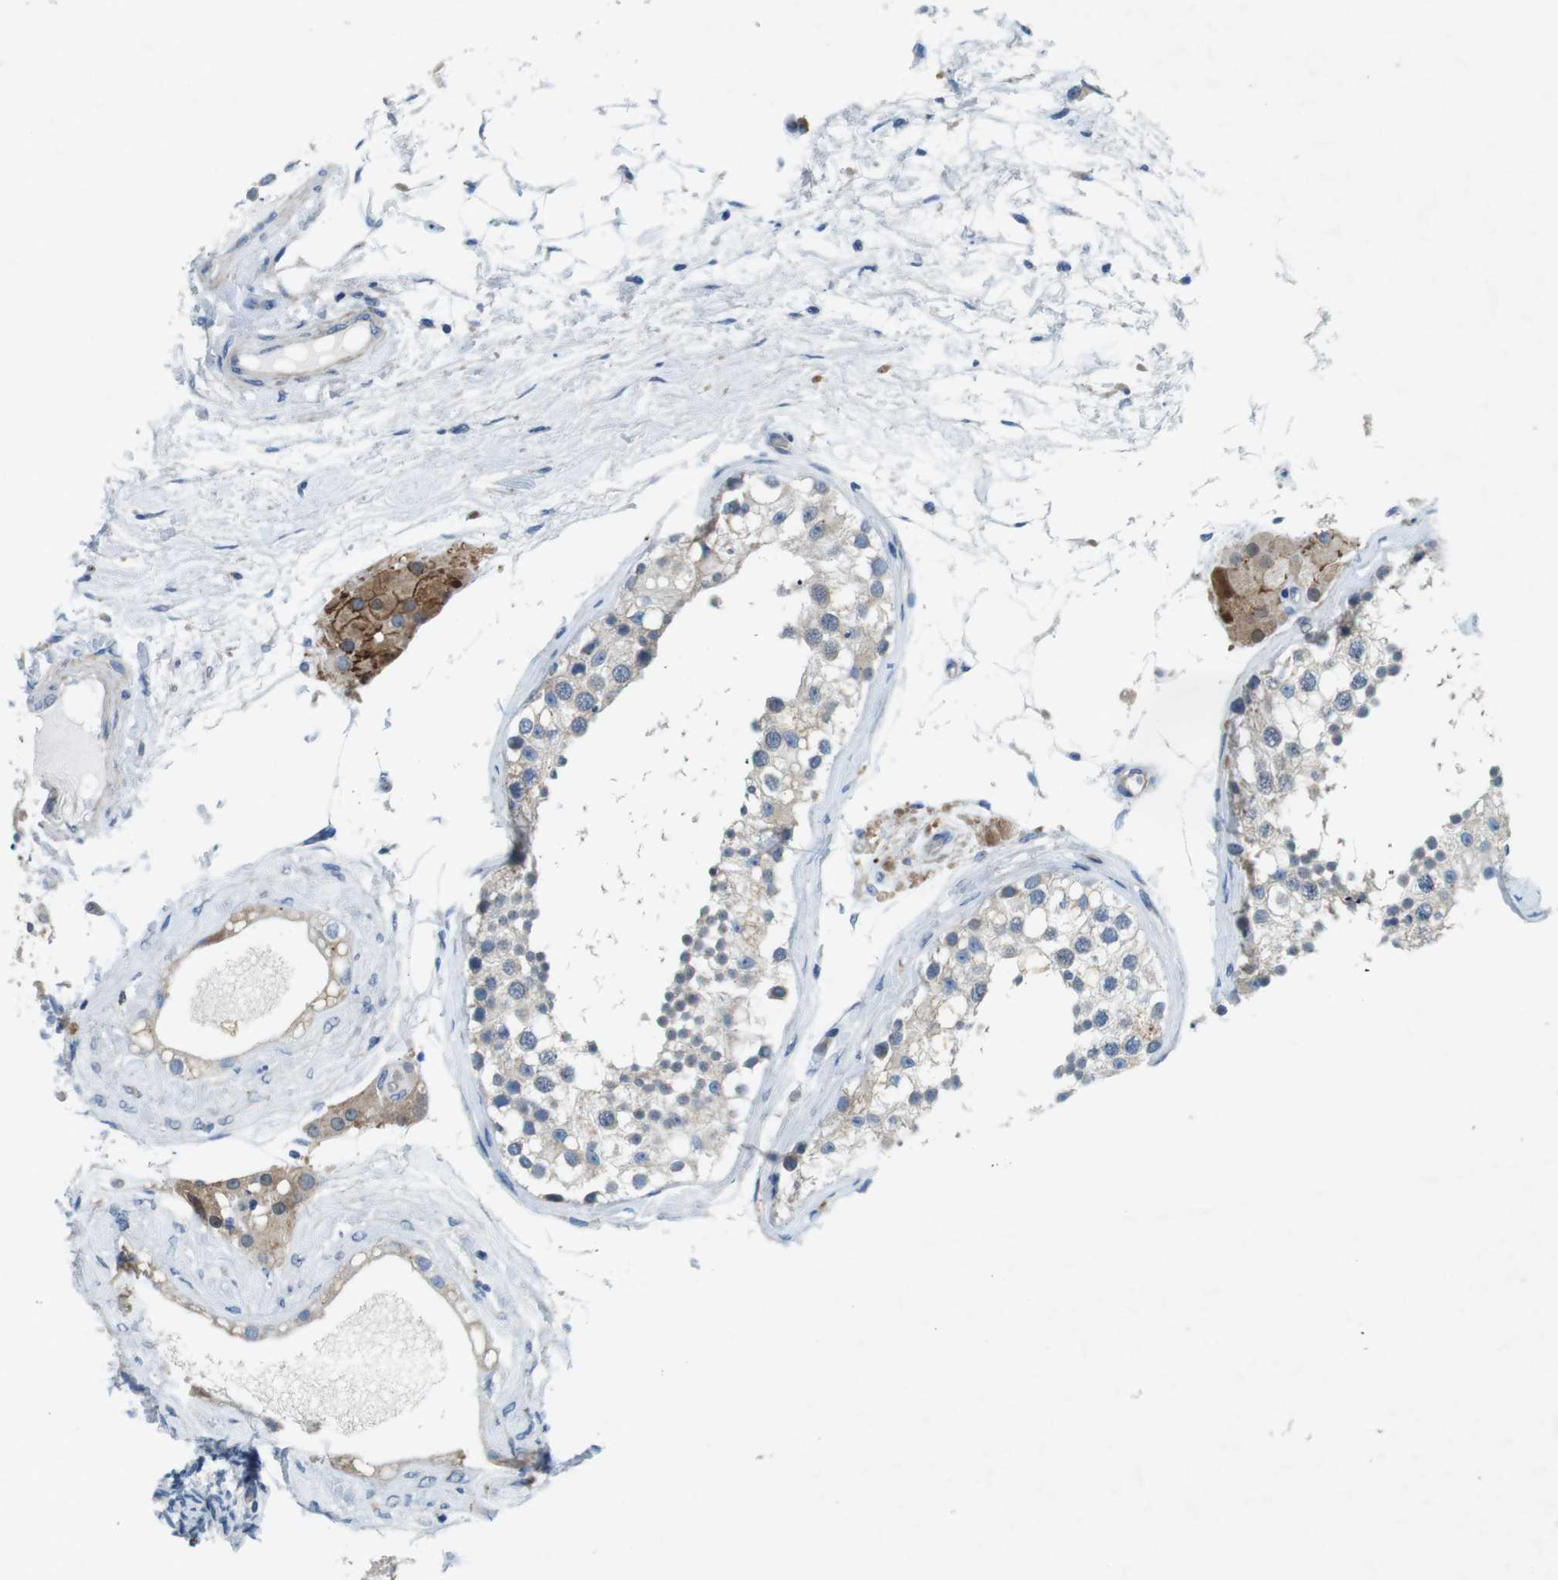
{"staining": {"intensity": "negative", "quantity": "none", "location": "none"}, "tissue": "testis", "cell_type": "Cells in seminiferous ducts", "image_type": "normal", "snomed": [{"axis": "morphology", "description": "Normal tissue, NOS"}, {"axis": "topography", "description": "Testis"}], "caption": "This is an IHC histopathology image of unremarkable human testis. There is no staining in cells in seminiferous ducts.", "gene": "TYW1", "patient": {"sex": "male", "age": 68}}